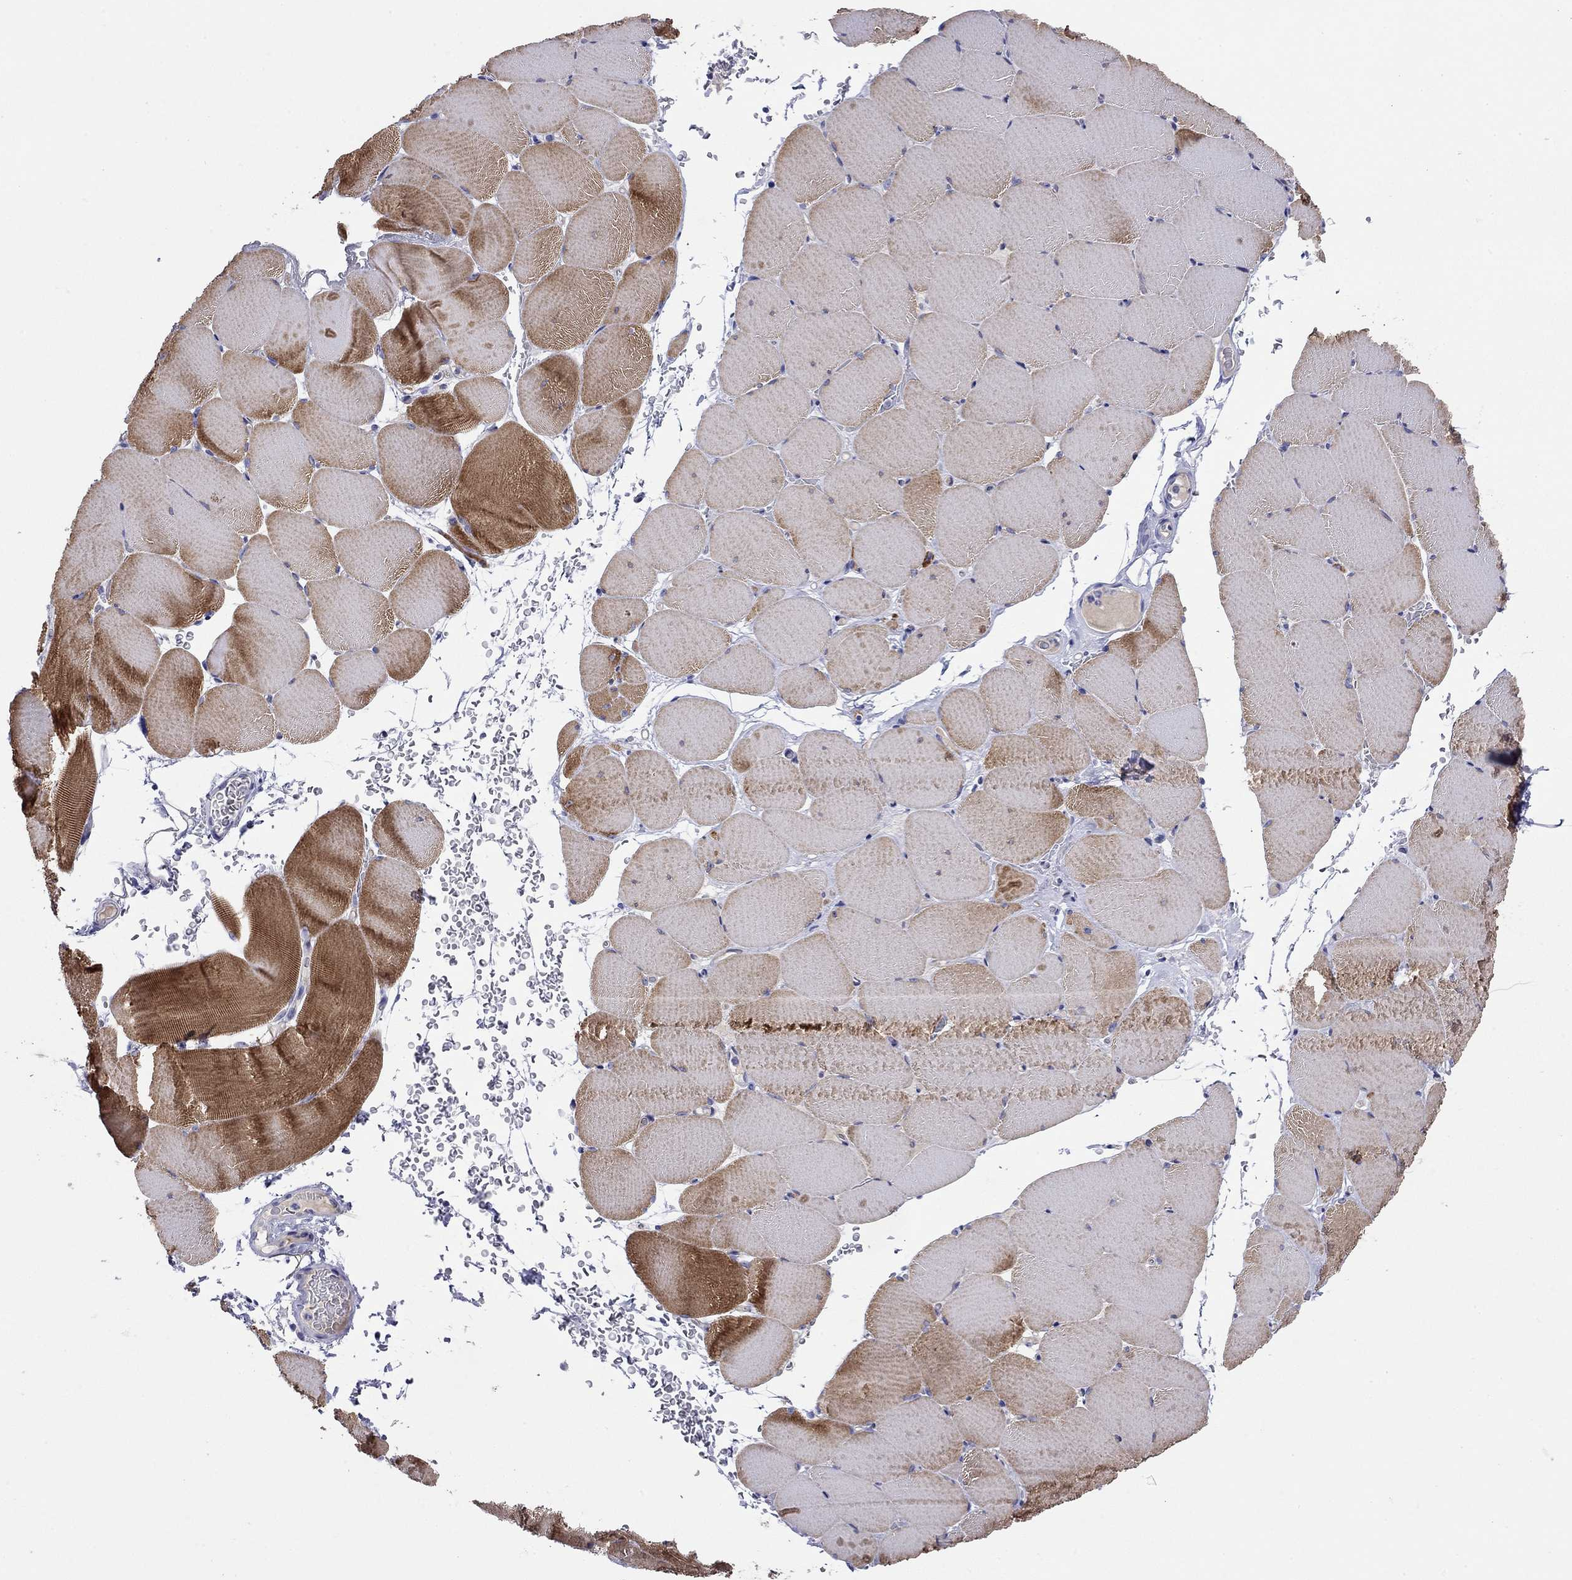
{"staining": {"intensity": "strong", "quantity": "25%-75%", "location": "cytoplasmic/membranous"}, "tissue": "skeletal muscle", "cell_type": "Myocytes", "image_type": "normal", "snomed": [{"axis": "morphology", "description": "Normal tissue, NOS"}, {"axis": "topography", "description": "Skeletal muscle"}], "caption": "Immunohistochemistry histopathology image of unremarkable skeletal muscle stained for a protein (brown), which shows high levels of strong cytoplasmic/membranous staining in approximately 25%-75% of myocytes.", "gene": "CMYA5", "patient": {"sex": "female", "age": 37}}